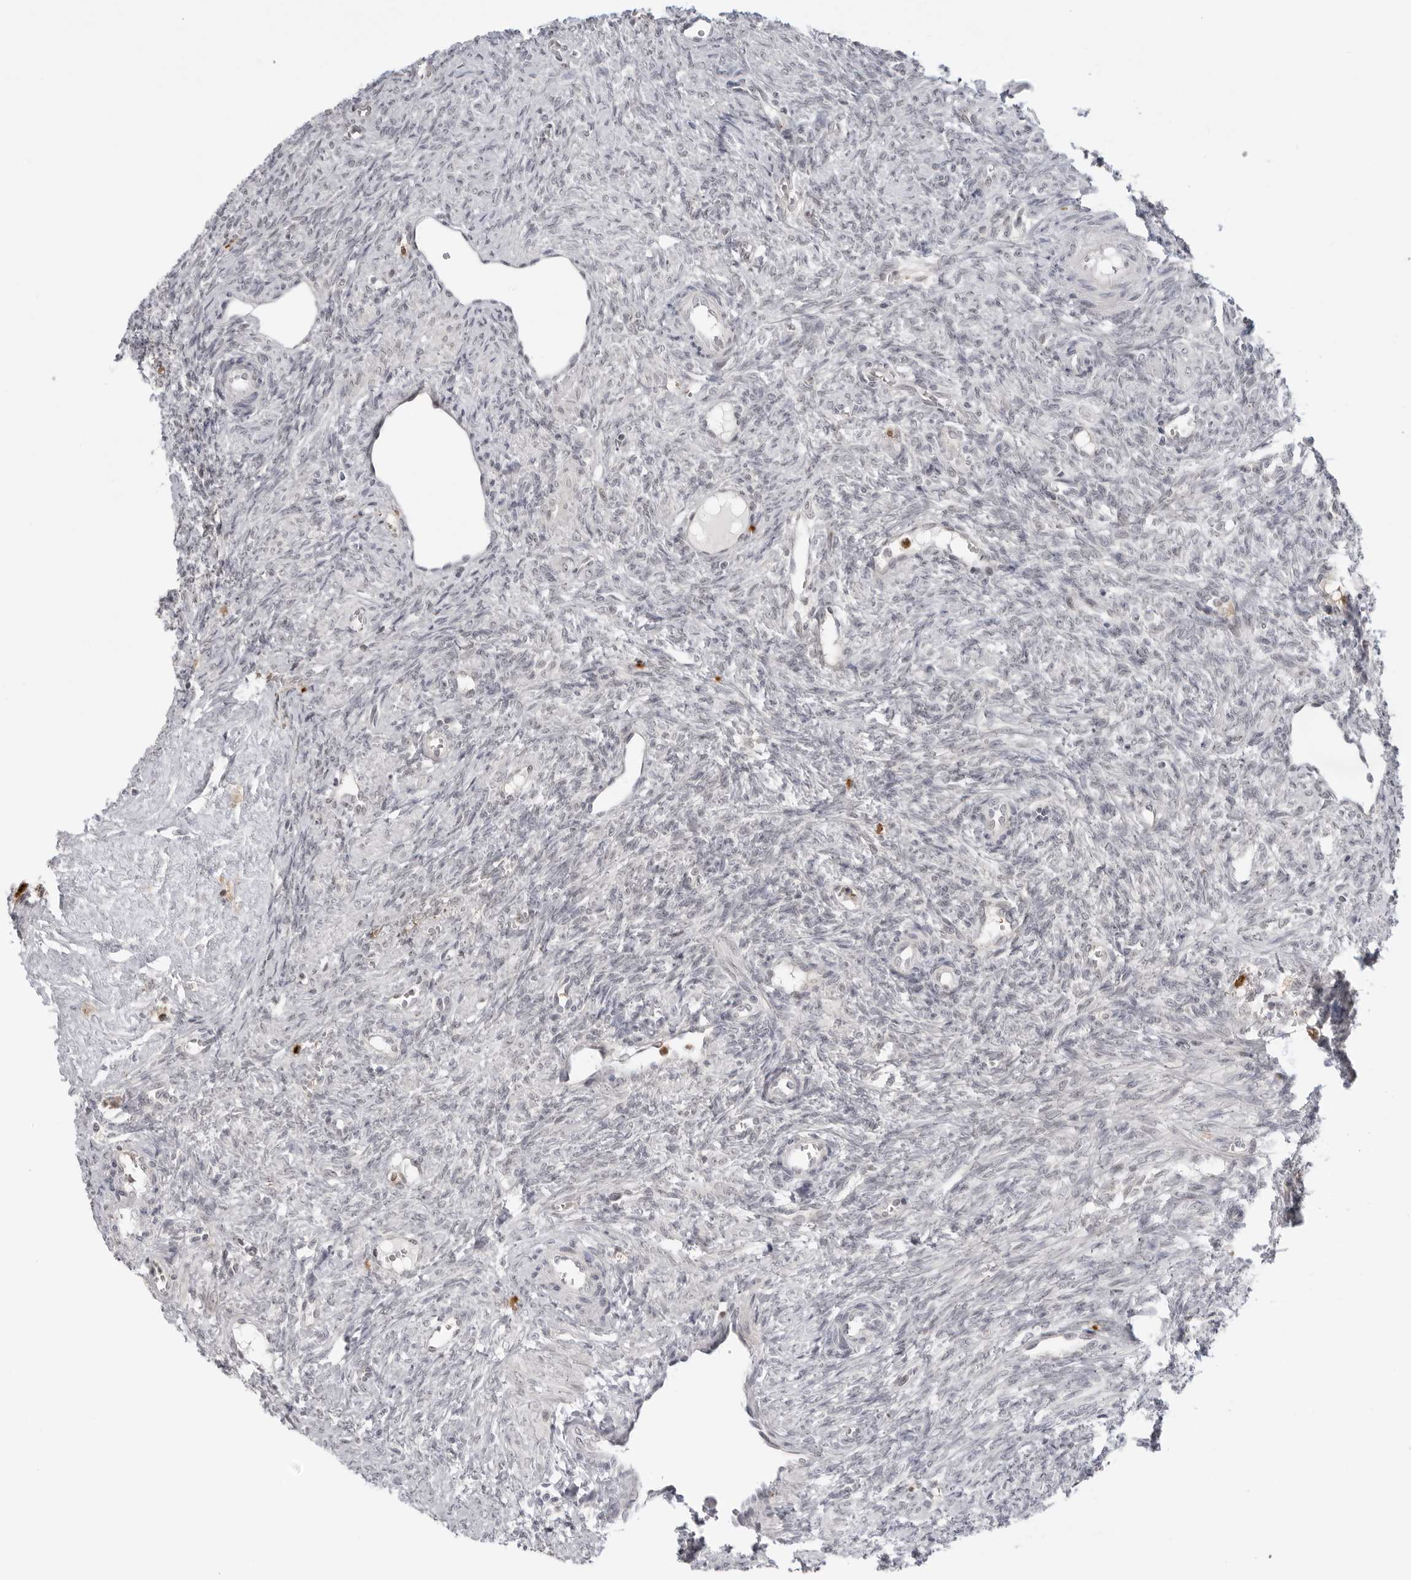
{"staining": {"intensity": "weak", "quantity": ">75%", "location": "cytoplasmic/membranous"}, "tissue": "ovary", "cell_type": "Follicle cells", "image_type": "normal", "snomed": [{"axis": "morphology", "description": "Normal tissue, NOS"}, {"axis": "topography", "description": "Ovary"}], "caption": "Weak cytoplasmic/membranous protein positivity is appreciated in approximately >75% of follicle cells in ovary. (brown staining indicates protein expression, while blue staining denotes nuclei).", "gene": "SUGCT", "patient": {"sex": "female", "age": 41}}